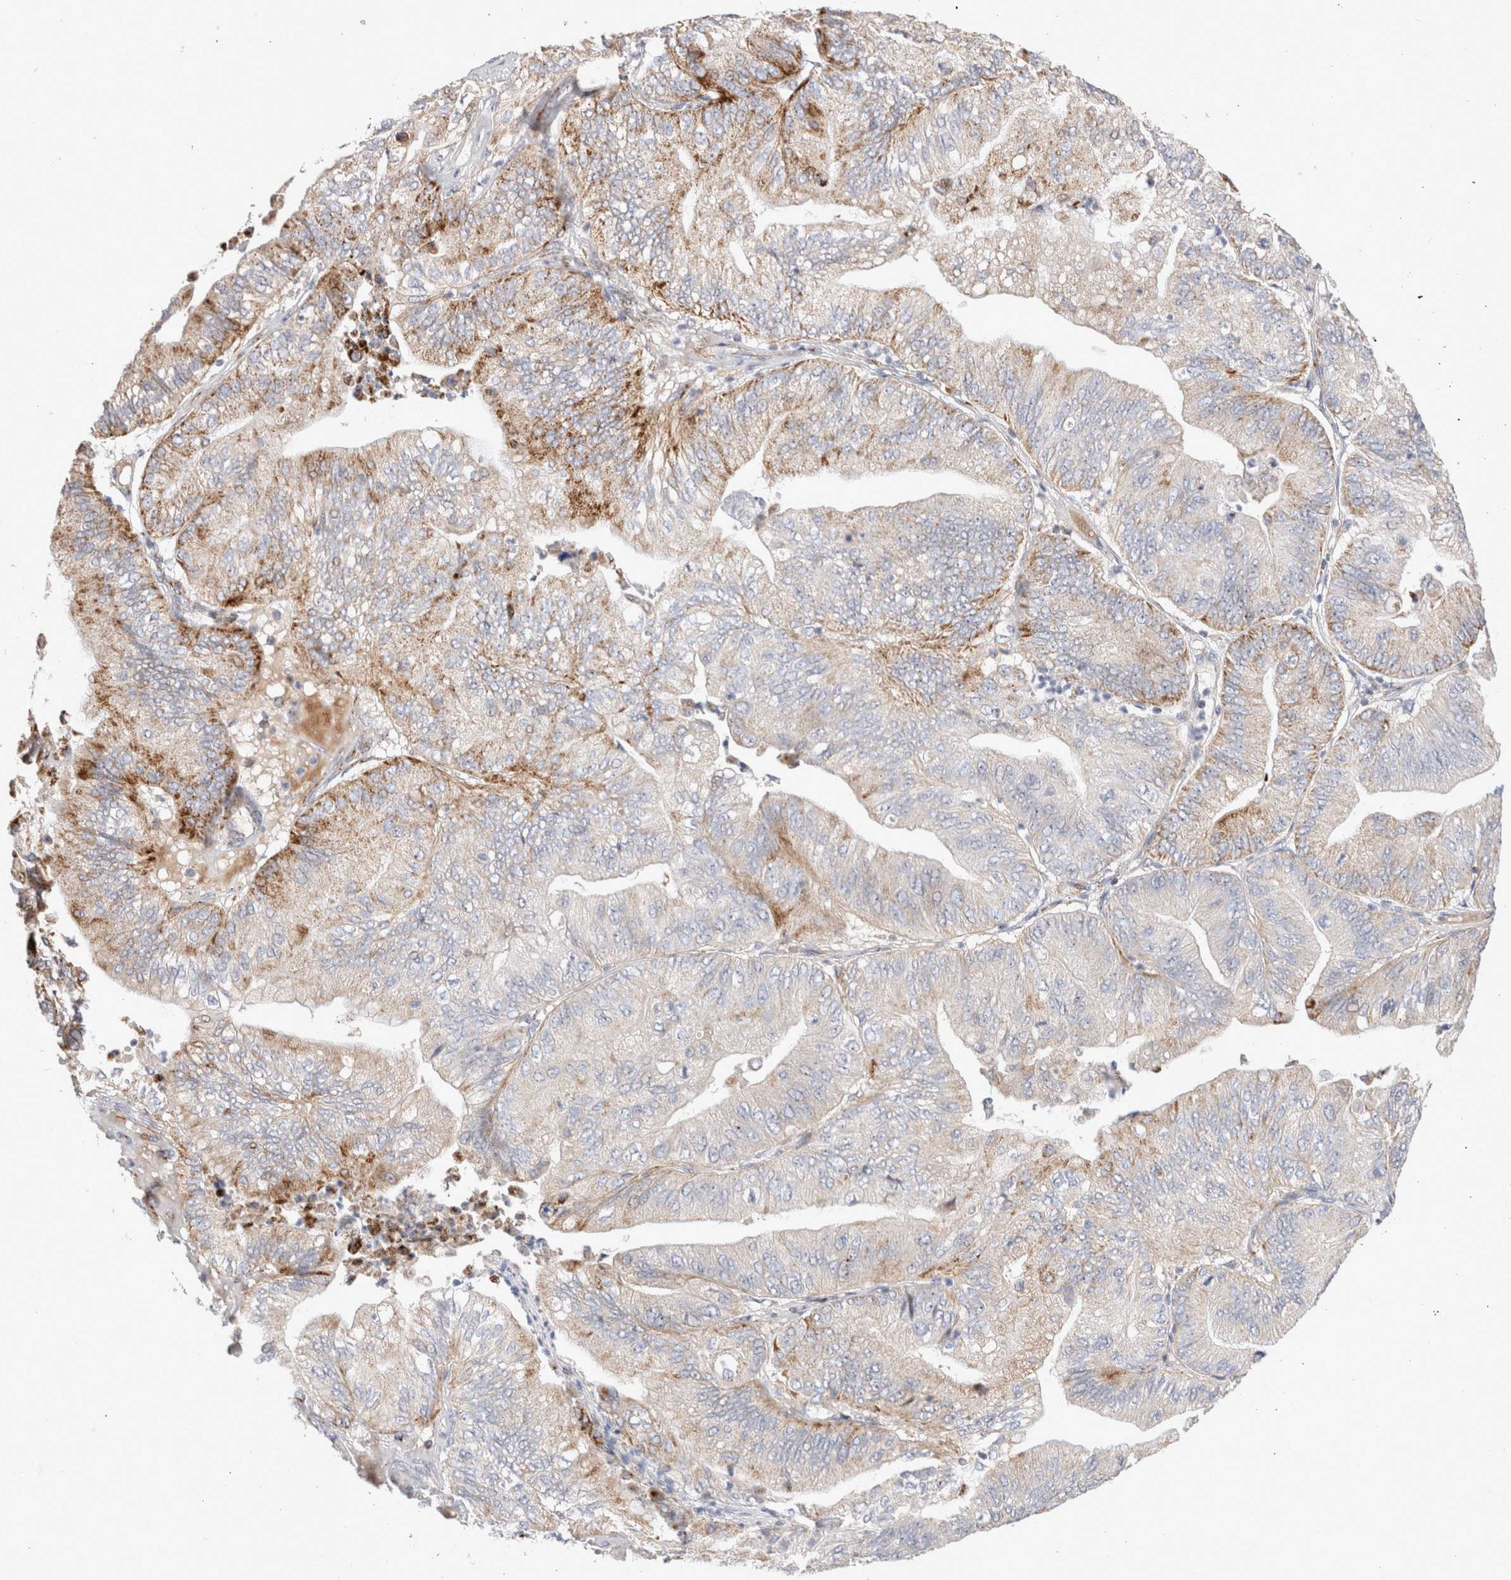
{"staining": {"intensity": "moderate", "quantity": "25%-75%", "location": "cytoplasmic/membranous"}, "tissue": "ovarian cancer", "cell_type": "Tumor cells", "image_type": "cancer", "snomed": [{"axis": "morphology", "description": "Cystadenocarcinoma, mucinous, NOS"}, {"axis": "topography", "description": "Ovary"}], "caption": "Protein expression by immunohistochemistry (IHC) demonstrates moderate cytoplasmic/membranous positivity in approximately 25%-75% of tumor cells in ovarian cancer (mucinous cystadenocarcinoma).", "gene": "CHADL", "patient": {"sex": "female", "age": 61}}